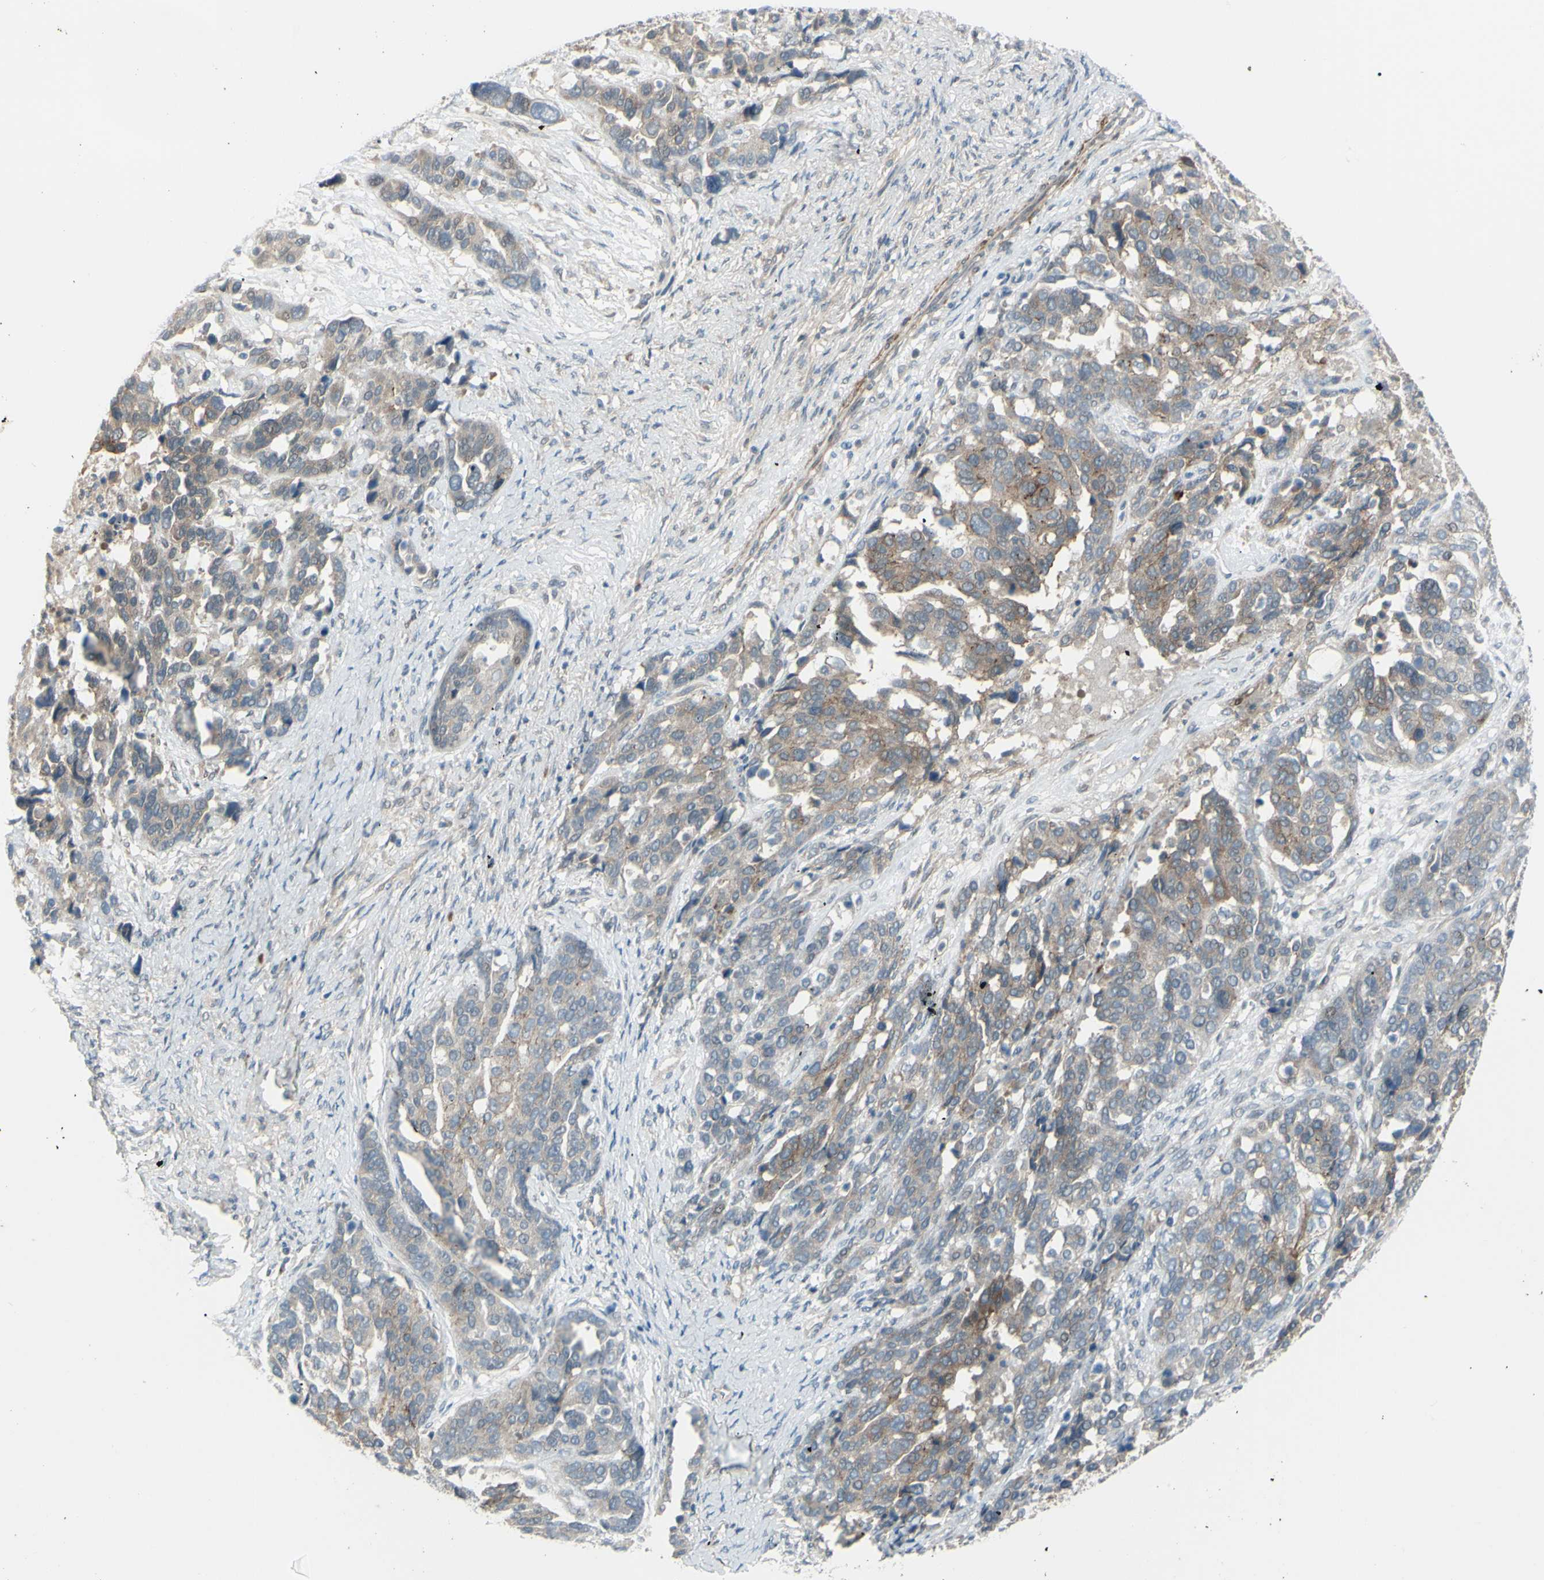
{"staining": {"intensity": "moderate", "quantity": ">75%", "location": "cytoplasmic/membranous"}, "tissue": "ovarian cancer", "cell_type": "Tumor cells", "image_type": "cancer", "snomed": [{"axis": "morphology", "description": "Cystadenocarcinoma, serous, NOS"}, {"axis": "topography", "description": "Ovary"}], "caption": "A micrograph of human ovarian cancer stained for a protein shows moderate cytoplasmic/membranous brown staining in tumor cells.", "gene": "LRRK1", "patient": {"sex": "female", "age": 44}}